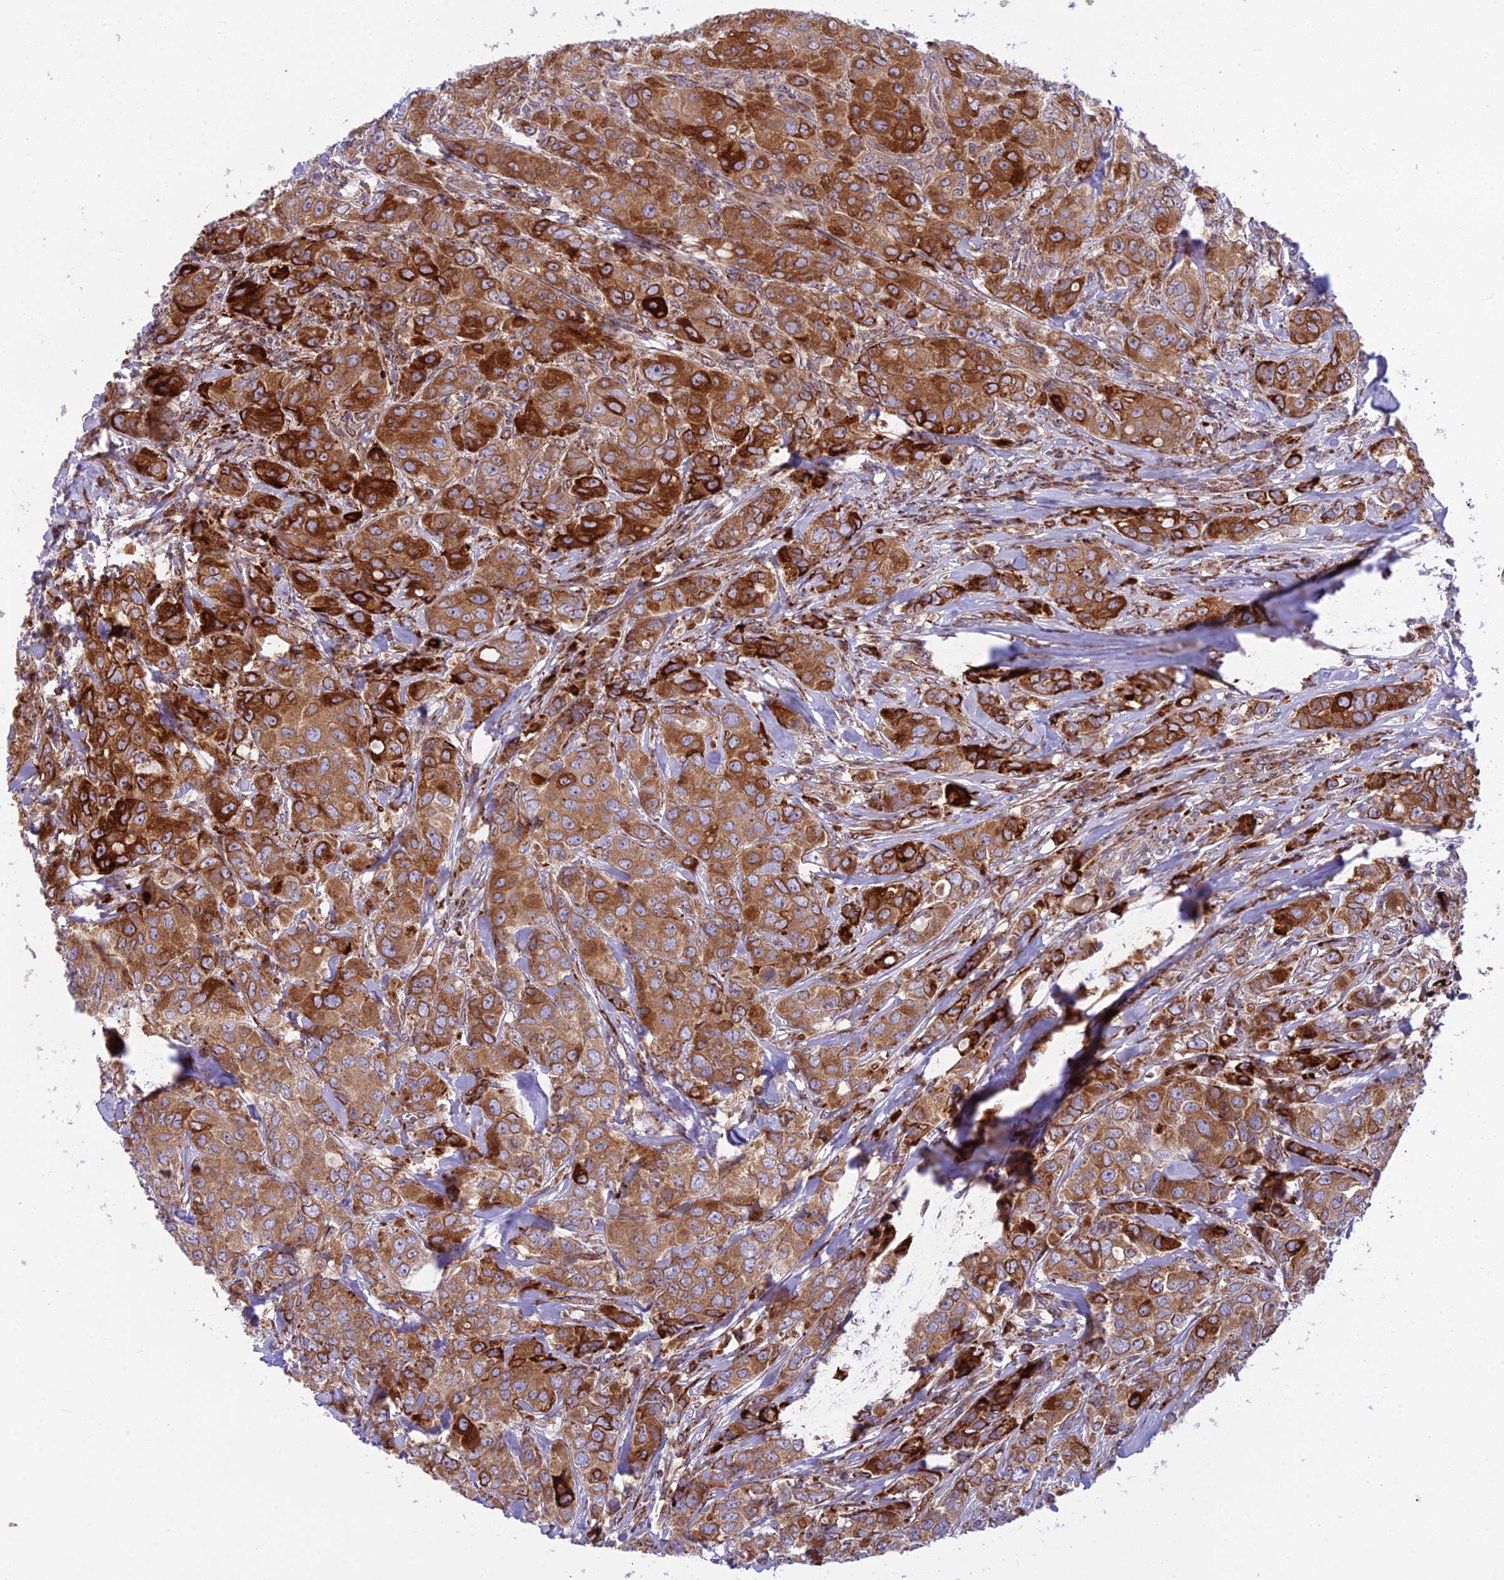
{"staining": {"intensity": "moderate", "quantity": ">75%", "location": "cytoplasmic/membranous"}, "tissue": "breast cancer", "cell_type": "Tumor cells", "image_type": "cancer", "snomed": [{"axis": "morphology", "description": "Duct carcinoma"}, {"axis": "topography", "description": "Breast"}], "caption": "A brown stain highlights moderate cytoplasmic/membranous staining of a protein in intraductal carcinoma (breast) tumor cells.", "gene": "PCDHB14", "patient": {"sex": "female", "age": 43}}